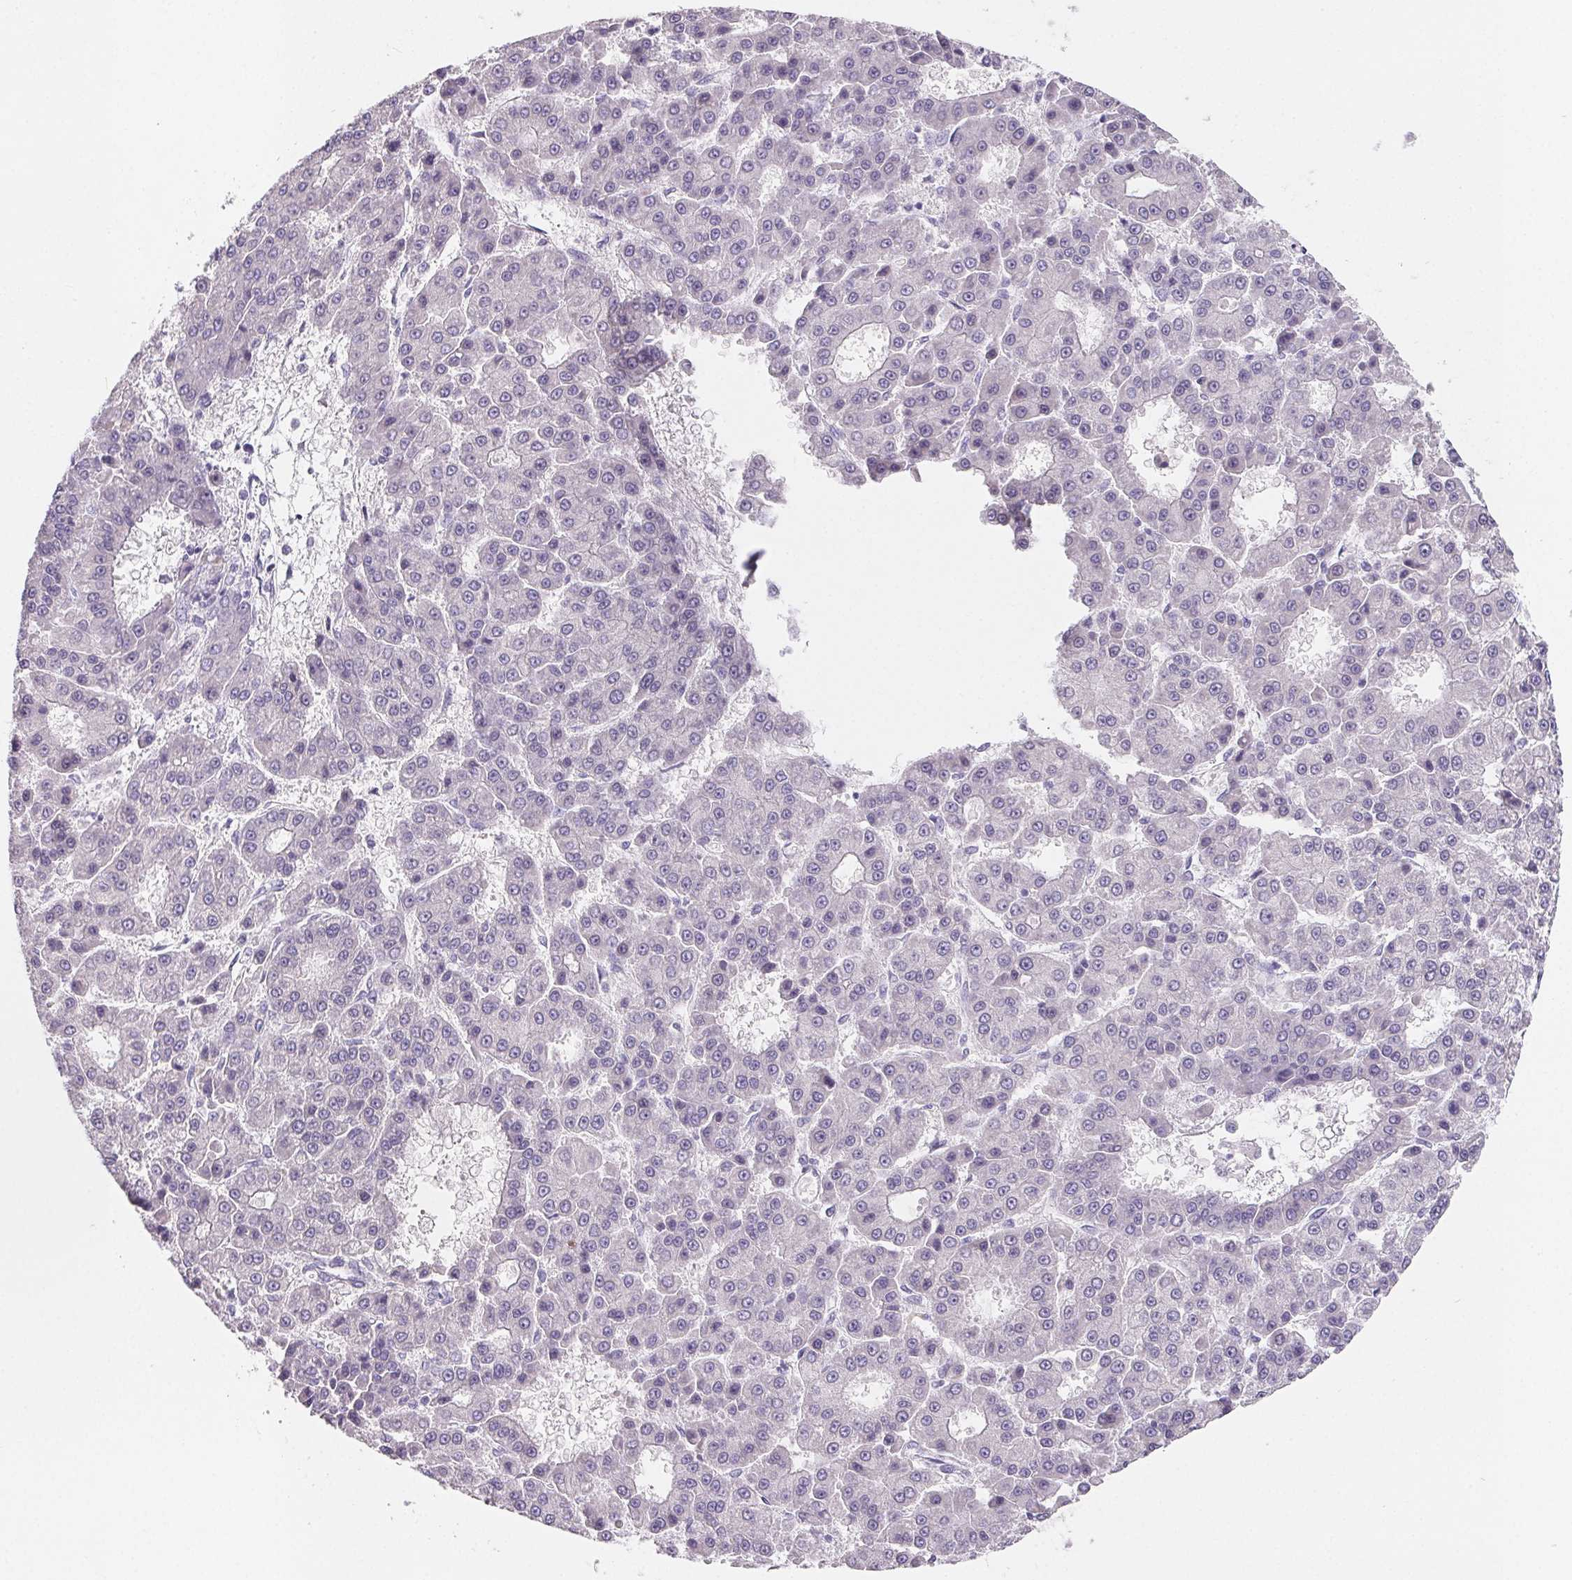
{"staining": {"intensity": "negative", "quantity": "none", "location": "none"}, "tissue": "liver cancer", "cell_type": "Tumor cells", "image_type": "cancer", "snomed": [{"axis": "morphology", "description": "Carcinoma, Hepatocellular, NOS"}, {"axis": "topography", "description": "Liver"}], "caption": "Immunohistochemical staining of human liver cancer reveals no significant staining in tumor cells. The staining is performed using DAB brown chromogen with nuclei counter-stained in using hematoxylin.", "gene": "FDX1", "patient": {"sex": "male", "age": 70}}